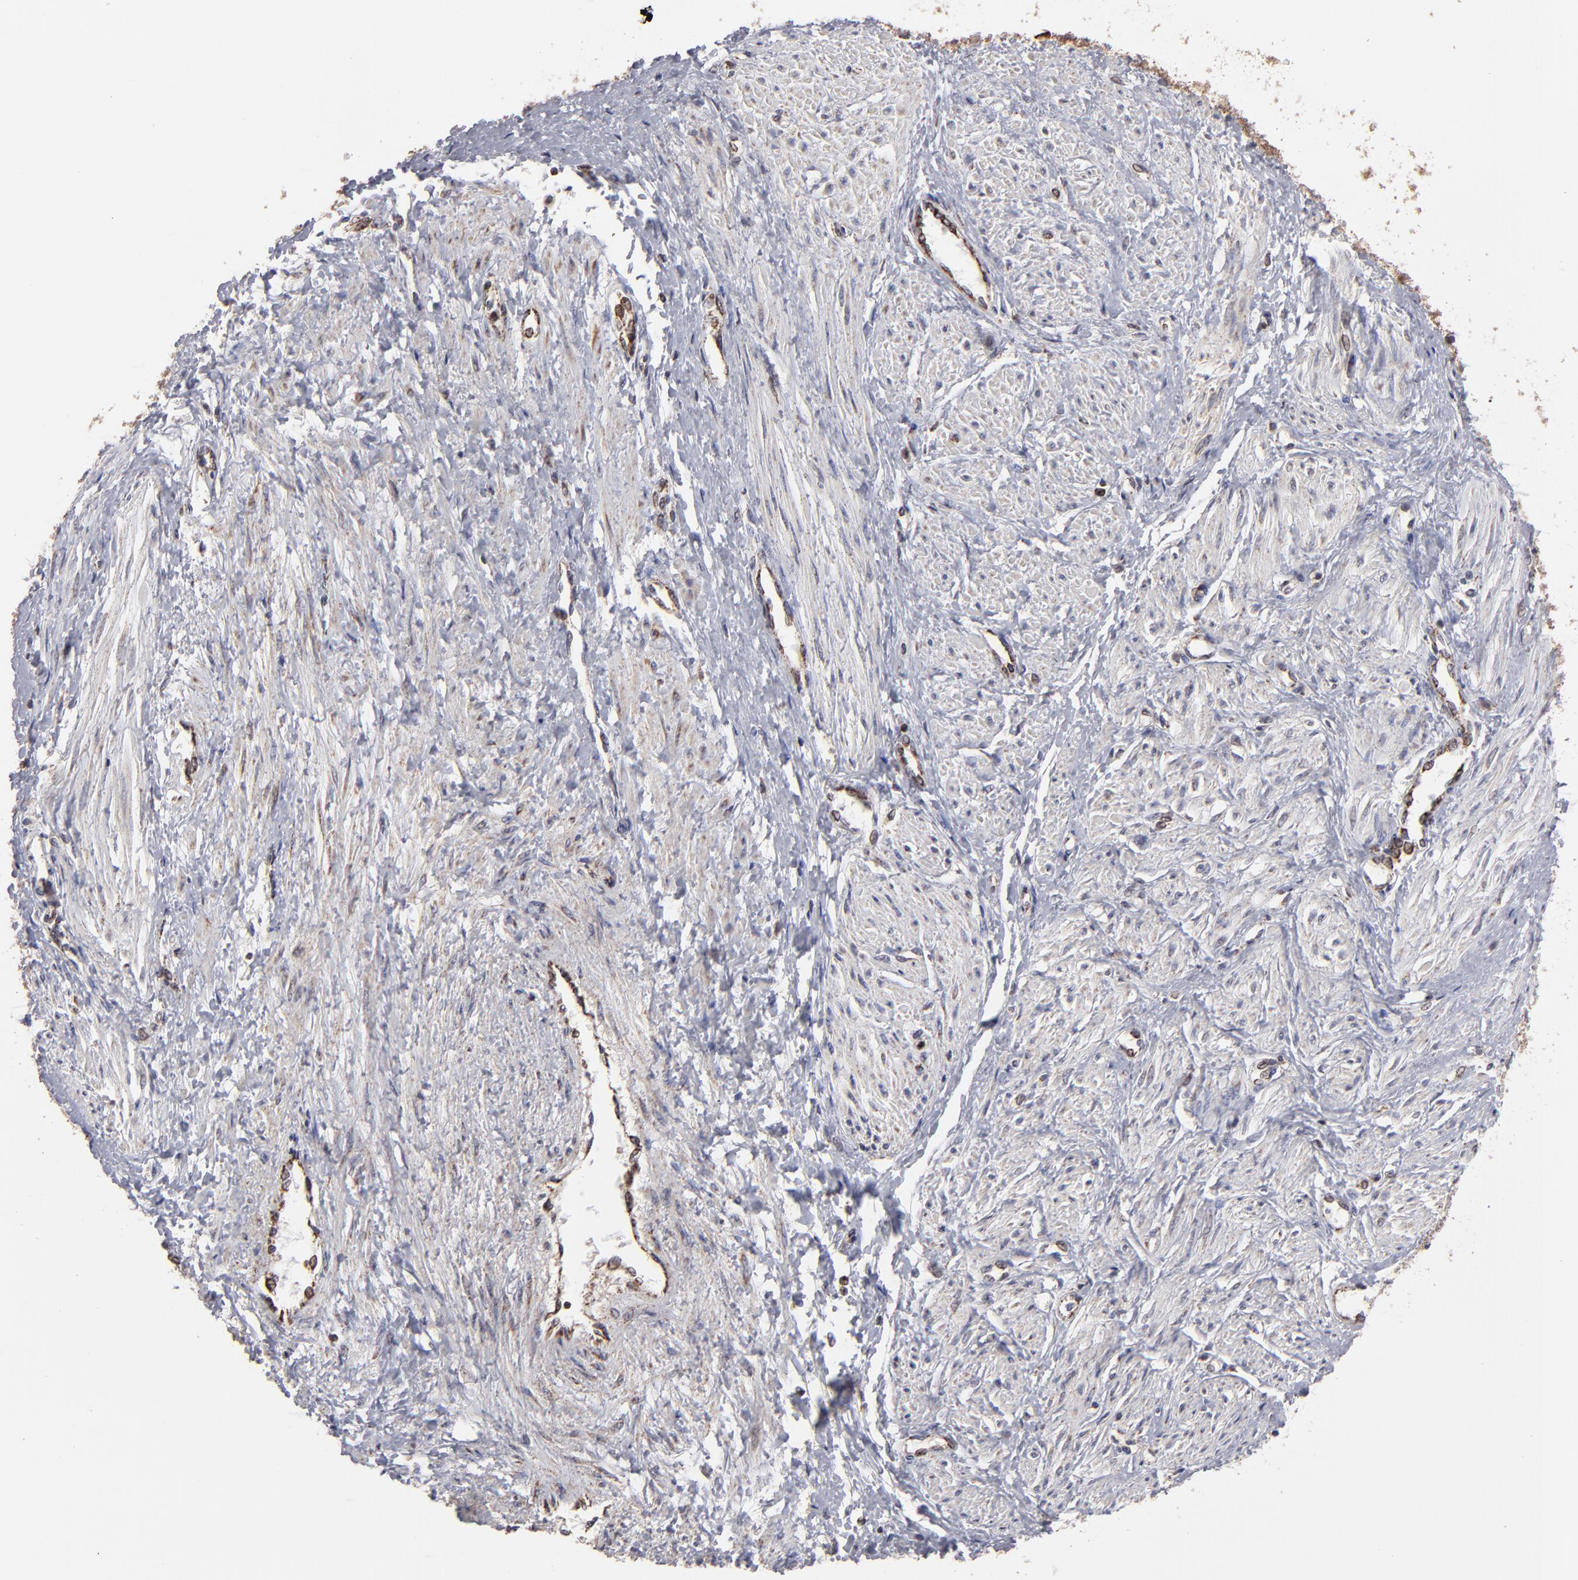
{"staining": {"intensity": "weak", "quantity": "25%-75%", "location": "cytoplasmic/membranous"}, "tissue": "smooth muscle", "cell_type": "Smooth muscle cells", "image_type": "normal", "snomed": [{"axis": "morphology", "description": "Normal tissue, NOS"}, {"axis": "topography", "description": "Smooth muscle"}, {"axis": "topography", "description": "Uterus"}], "caption": "Immunohistochemistry (IHC) image of benign smooth muscle: human smooth muscle stained using immunohistochemistry demonstrates low levels of weak protein expression localized specifically in the cytoplasmic/membranous of smooth muscle cells, appearing as a cytoplasmic/membranous brown color.", "gene": "SLC15A1", "patient": {"sex": "female", "age": 39}}